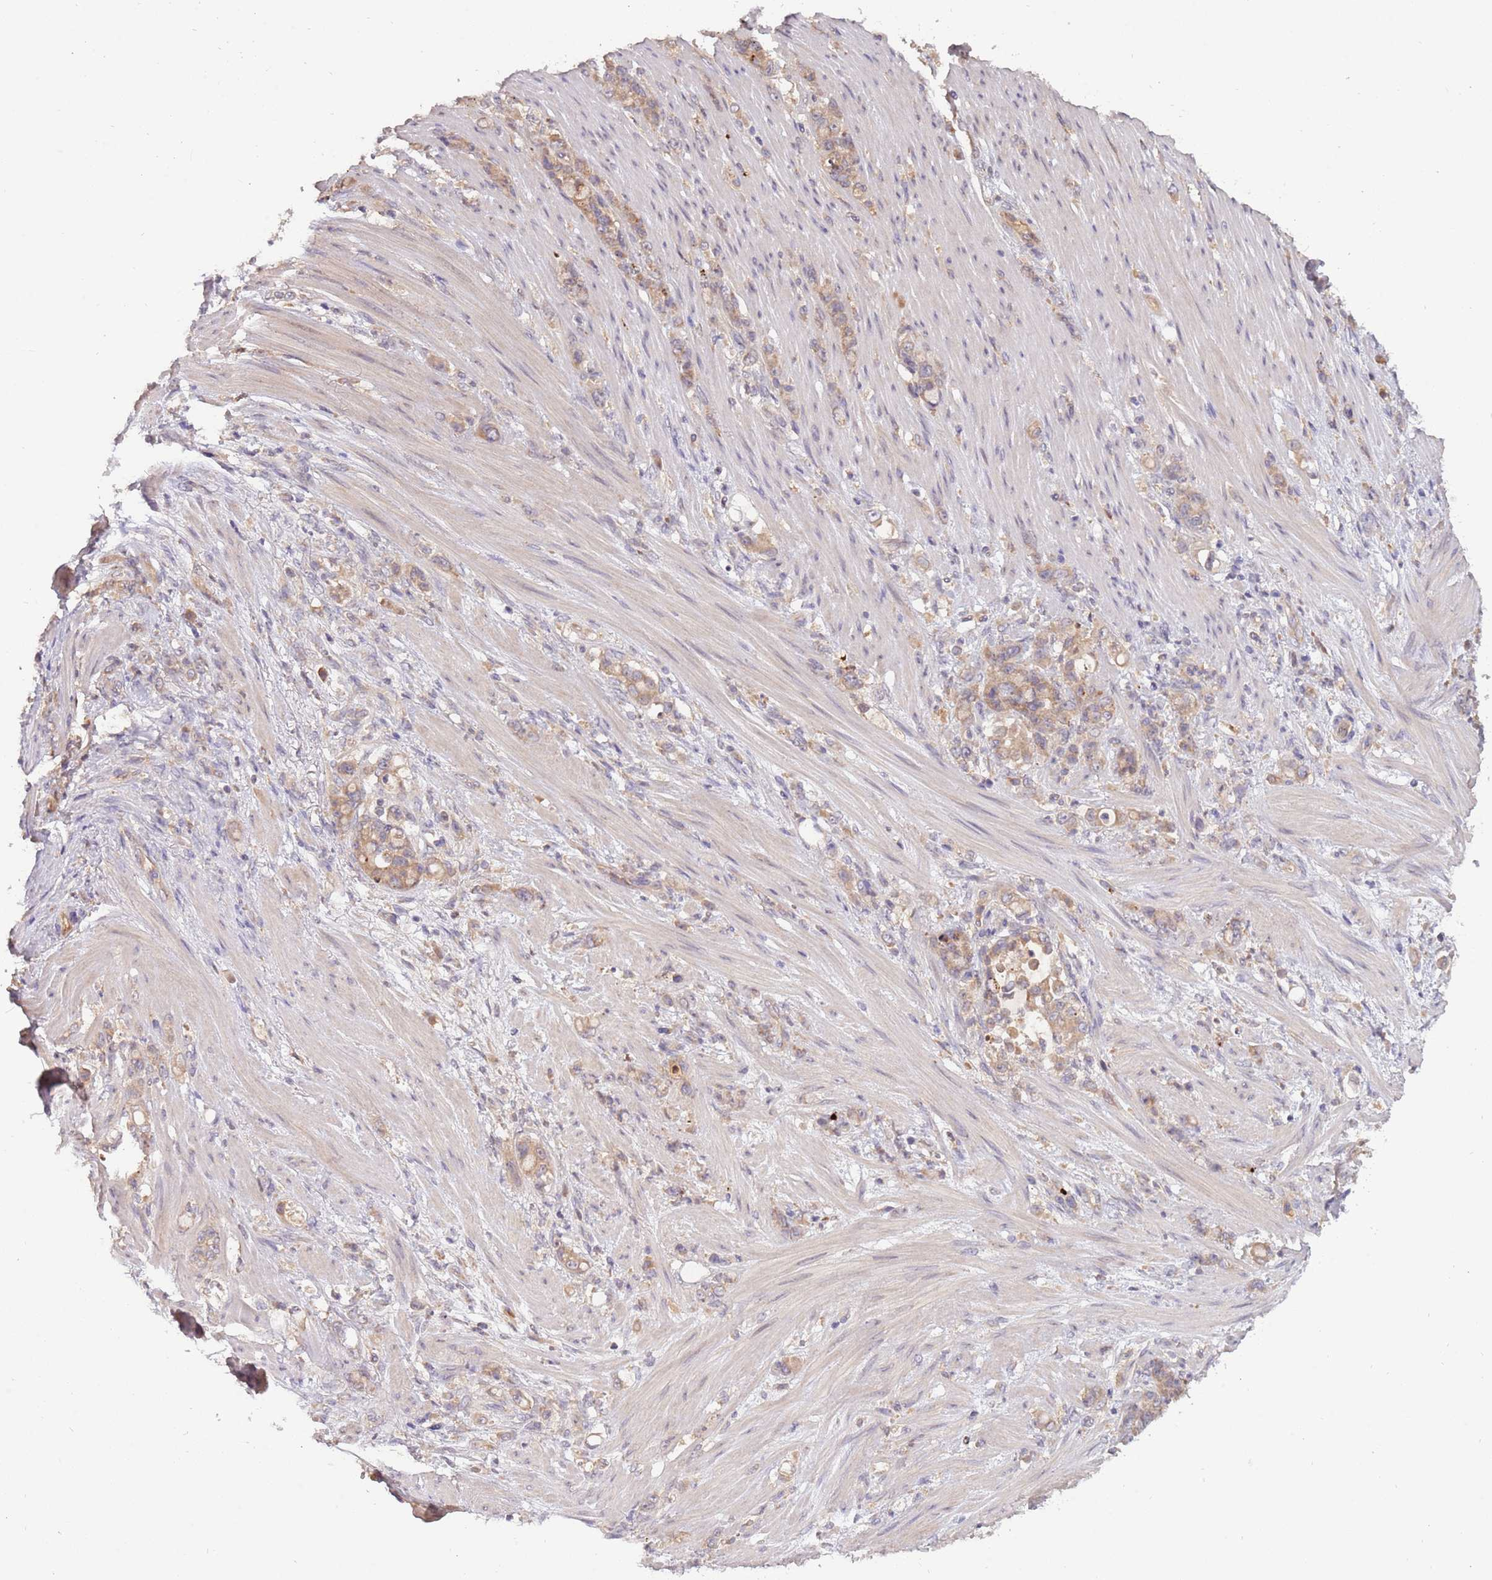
{"staining": {"intensity": "weak", "quantity": "25%-75%", "location": "cytoplasmic/membranous"}, "tissue": "stomach cancer", "cell_type": "Tumor cells", "image_type": "cancer", "snomed": [{"axis": "morphology", "description": "Normal tissue, NOS"}, {"axis": "morphology", "description": "Adenocarcinoma, NOS"}, {"axis": "topography", "description": "Stomach"}], "caption": "Immunohistochemistry staining of stomach adenocarcinoma, which shows low levels of weak cytoplasmic/membranous positivity in approximately 25%-75% of tumor cells indicating weak cytoplasmic/membranous protein staining. The staining was performed using DAB (3,3'-diaminobenzidine) (brown) for protein detection and nuclei were counterstained in hematoxylin (blue).", "gene": "USP32", "patient": {"sex": "female", "age": 79}}